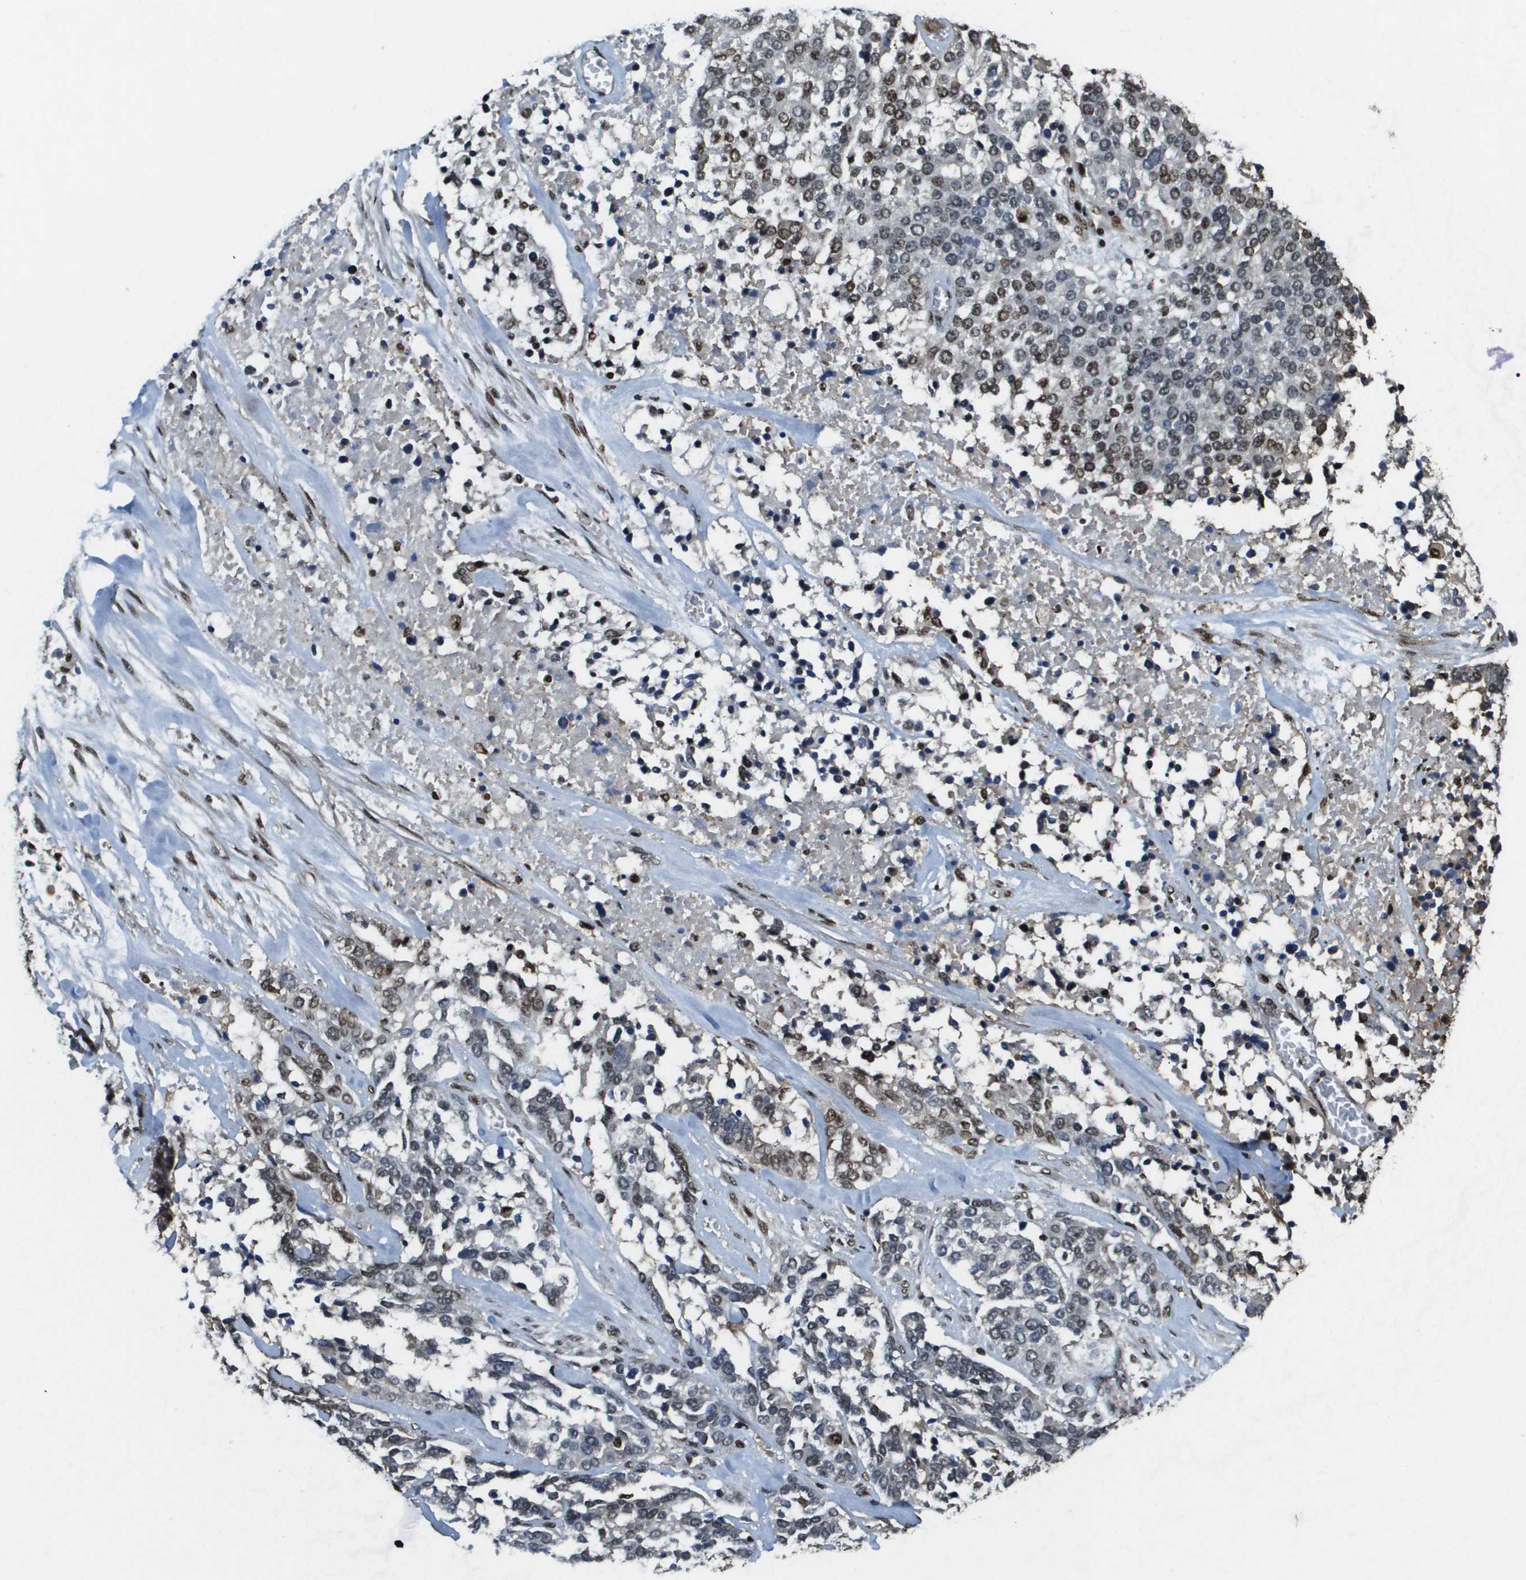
{"staining": {"intensity": "moderate", "quantity": "<25%", "location": "nuclear"}, "tissue": "ovarian cancer", "cell_type": "Tumor cells", "image_type": "cancer", "snomed": [{"axis": "morphology", "description": "Cystadenocarcinoma, serous, NOS"}, {"axis": "topography", "description": "Ovary"}], "caption": "The image shows a brown stain indicating the presence of a protein in the nuclear of tumor cells in serous cystadenocarcinoma (ovarian).", "gene": "SP100", "patient": {"sex": "female", "age": 44}}